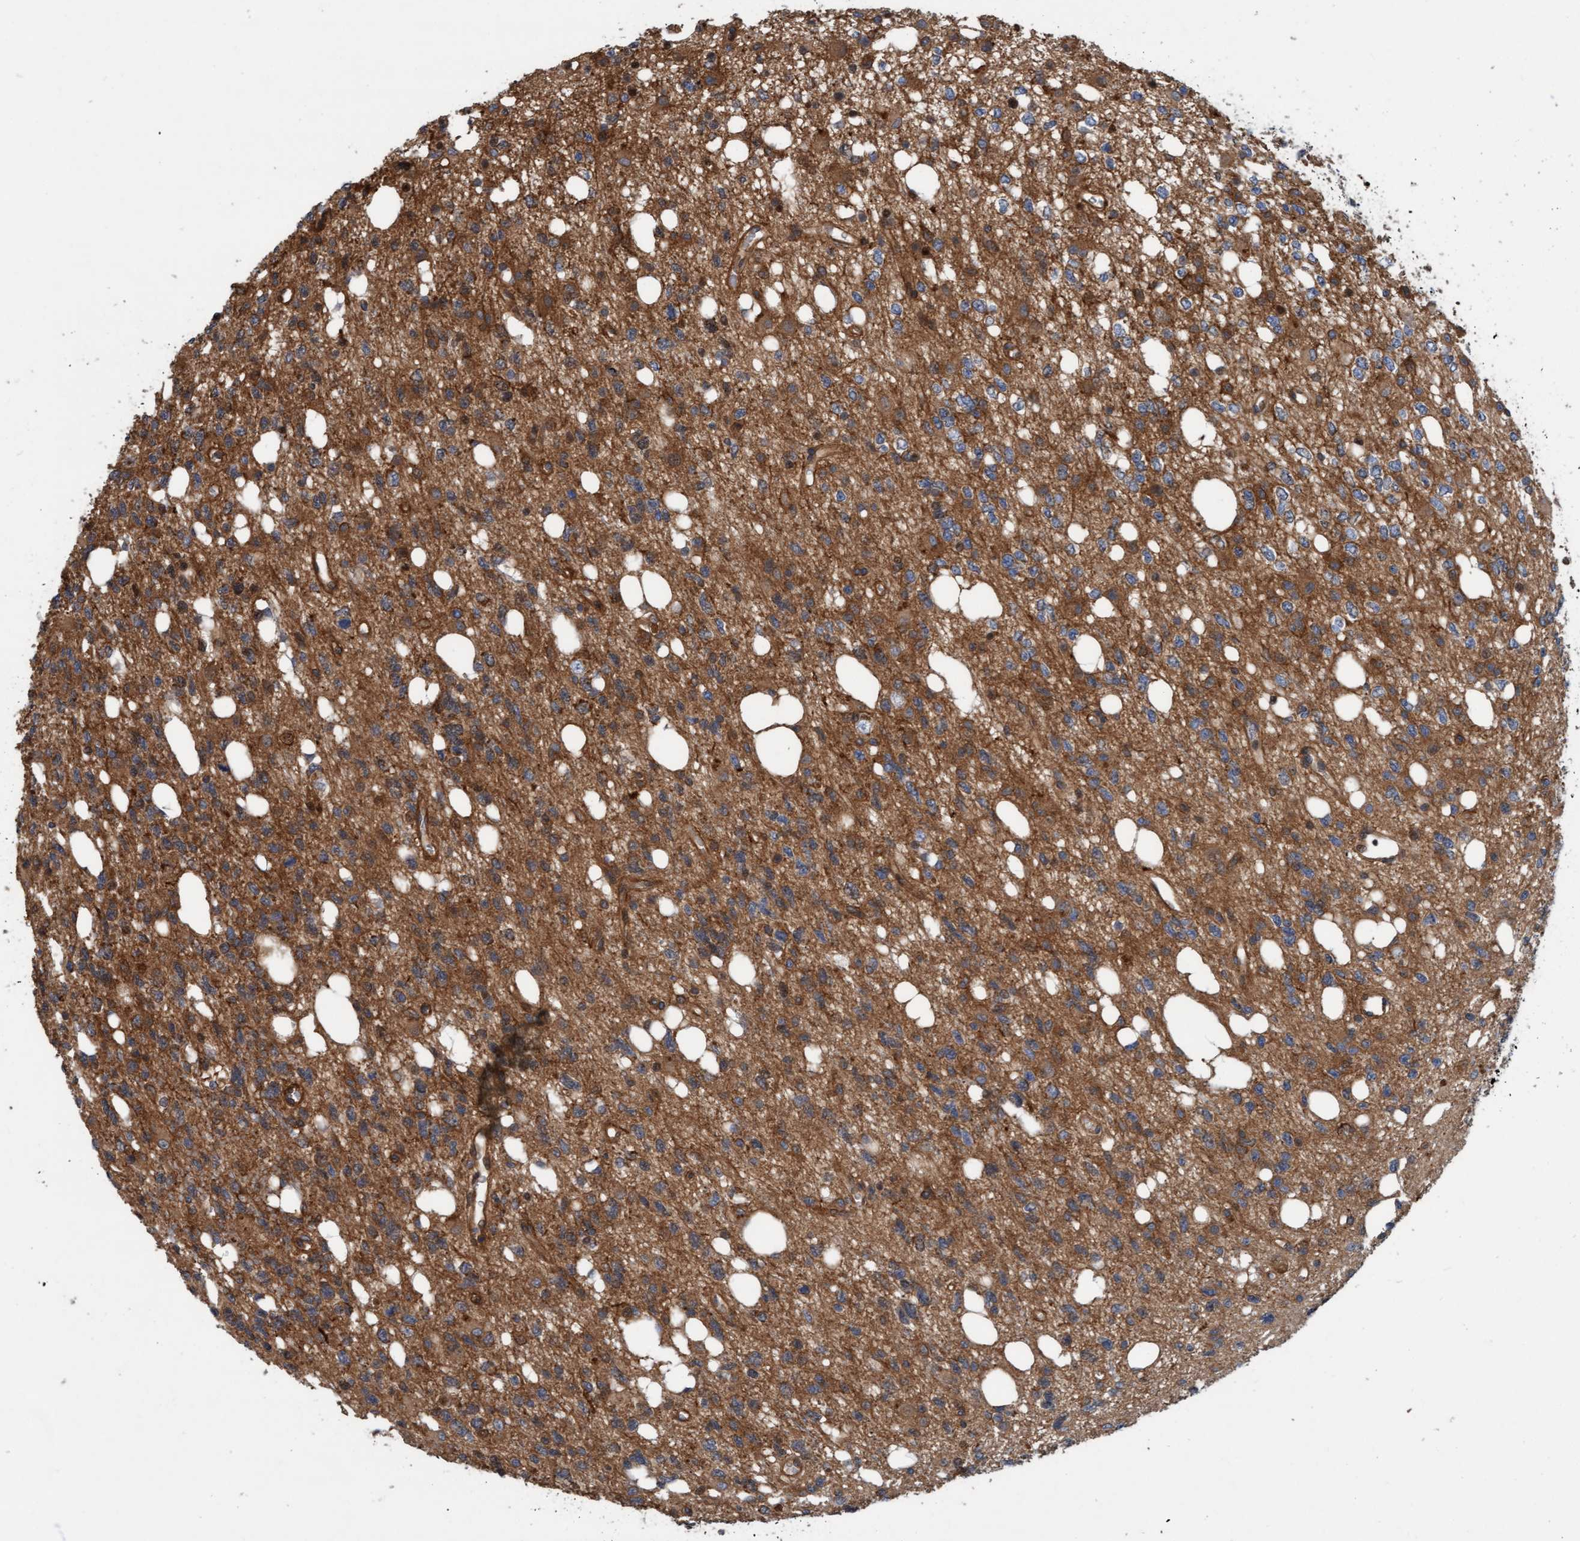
{"staining": {"intensity": "moderate", "quantity": ">75%", "location": "cytoplasmic/membranous"}, "tissue": "glioma", "cell_type": "Tumor cells", "image_type": "cancer", "snomed": [{"axis": "morphology", "description": "Glioma, malignant, High grade"}, {"axis": "topography", "description": "Brain"}], "caption": "High-grade glioma (malignant) stained for a protein shows moderate cytoplasmic/membranous positivity in tumor cells.", "gene": "ERAL1", "patient": {"sex": "female", "age": 62}}